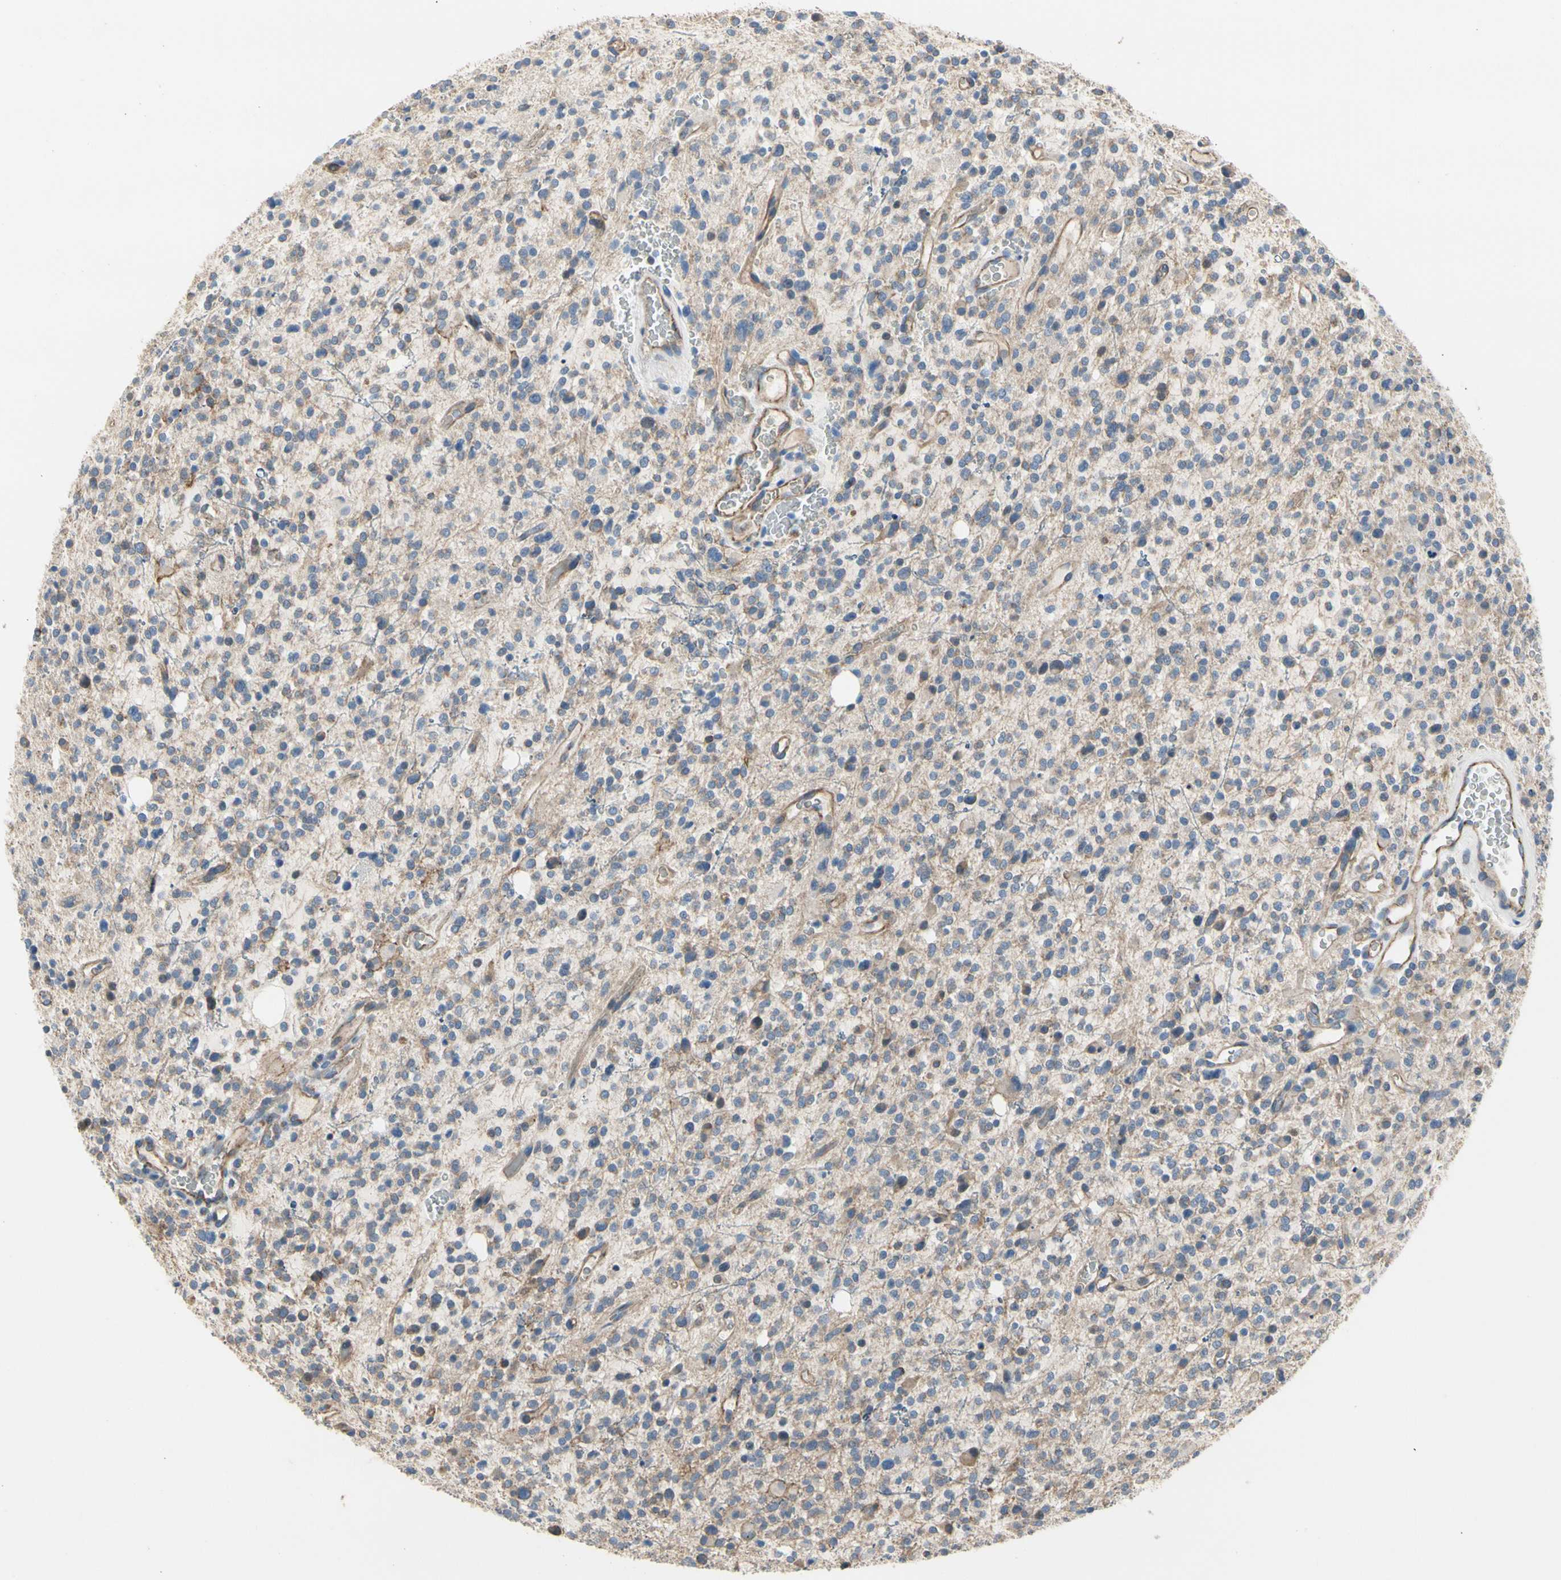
{"staining": {"intensity": "negative", "quantity": "none", "location": "none"}, "tissue": "glioma", "cell_type": "Tumor cells", "image_type": "cancer", "snomed": [{"axis": "morphology", "description": "Glioma, malignant, High grade"}, {"axis": "topography", "description": "Brain"}], "caption": "High-grade glioma (malignant) stained for a protein using immunohistochemistry (IHC) reveals no staining tumor cells.", "gene": "LGR6", "patient": {"sex": "male", "age": 48}}